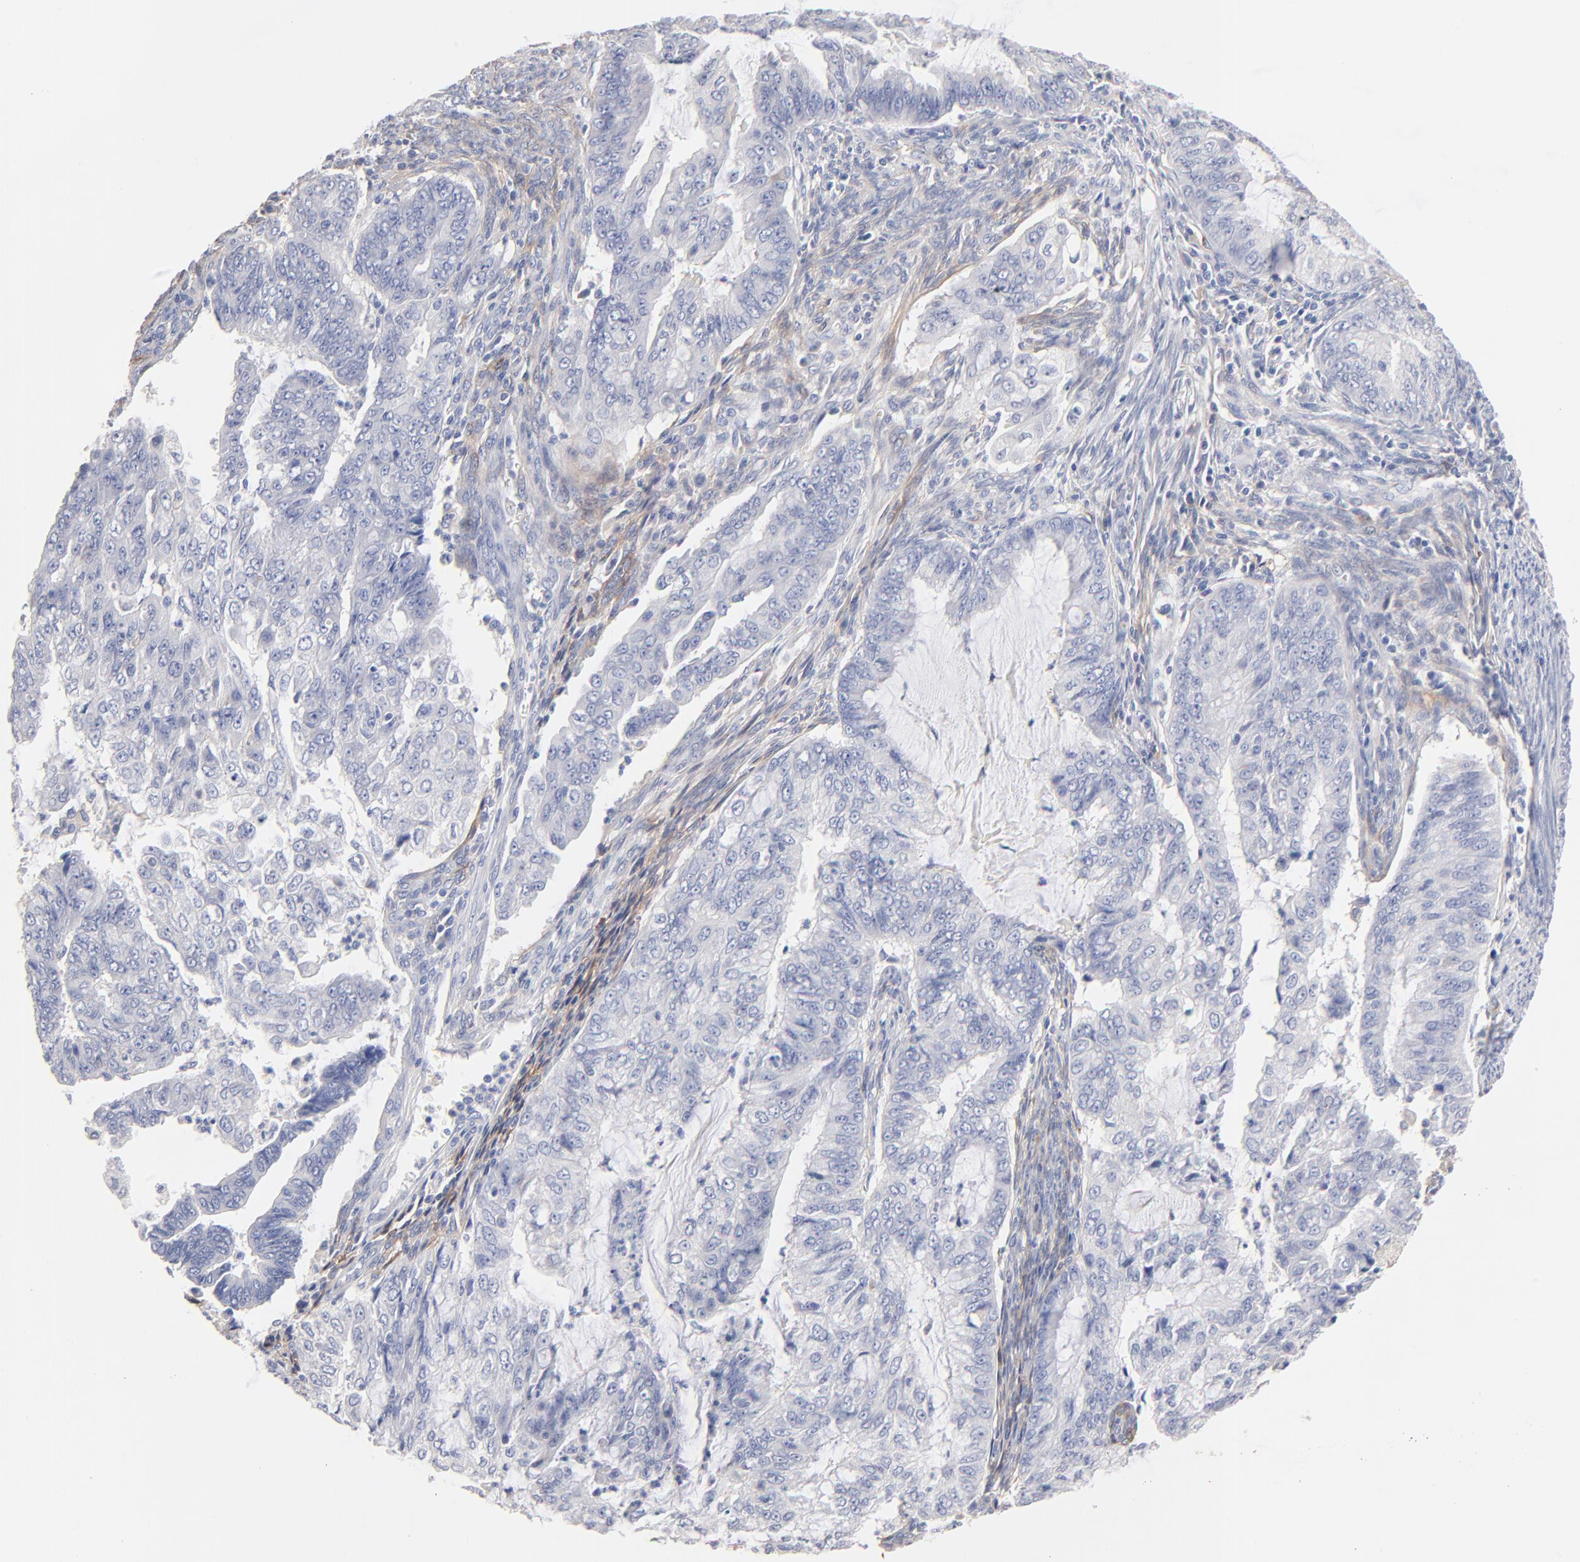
{"staining": {"intensity": "negative", "quantity": "none", "location": "none"}, "tissue": "endometrial cancer", "cell_type": "Tumor cells", "image_type": "cancer", "snomed": [{"axis": "morphology", "description": "Adenocarcinoma, NOS"}, {"axis": "topography", "description": "Endometrium"}], "caption": "Histopathology image shows no protein staining in tumor cells of endometrial cancer tissue.", "gene": "ITGA8", "patient": {"sex": "female", "age": 75}}